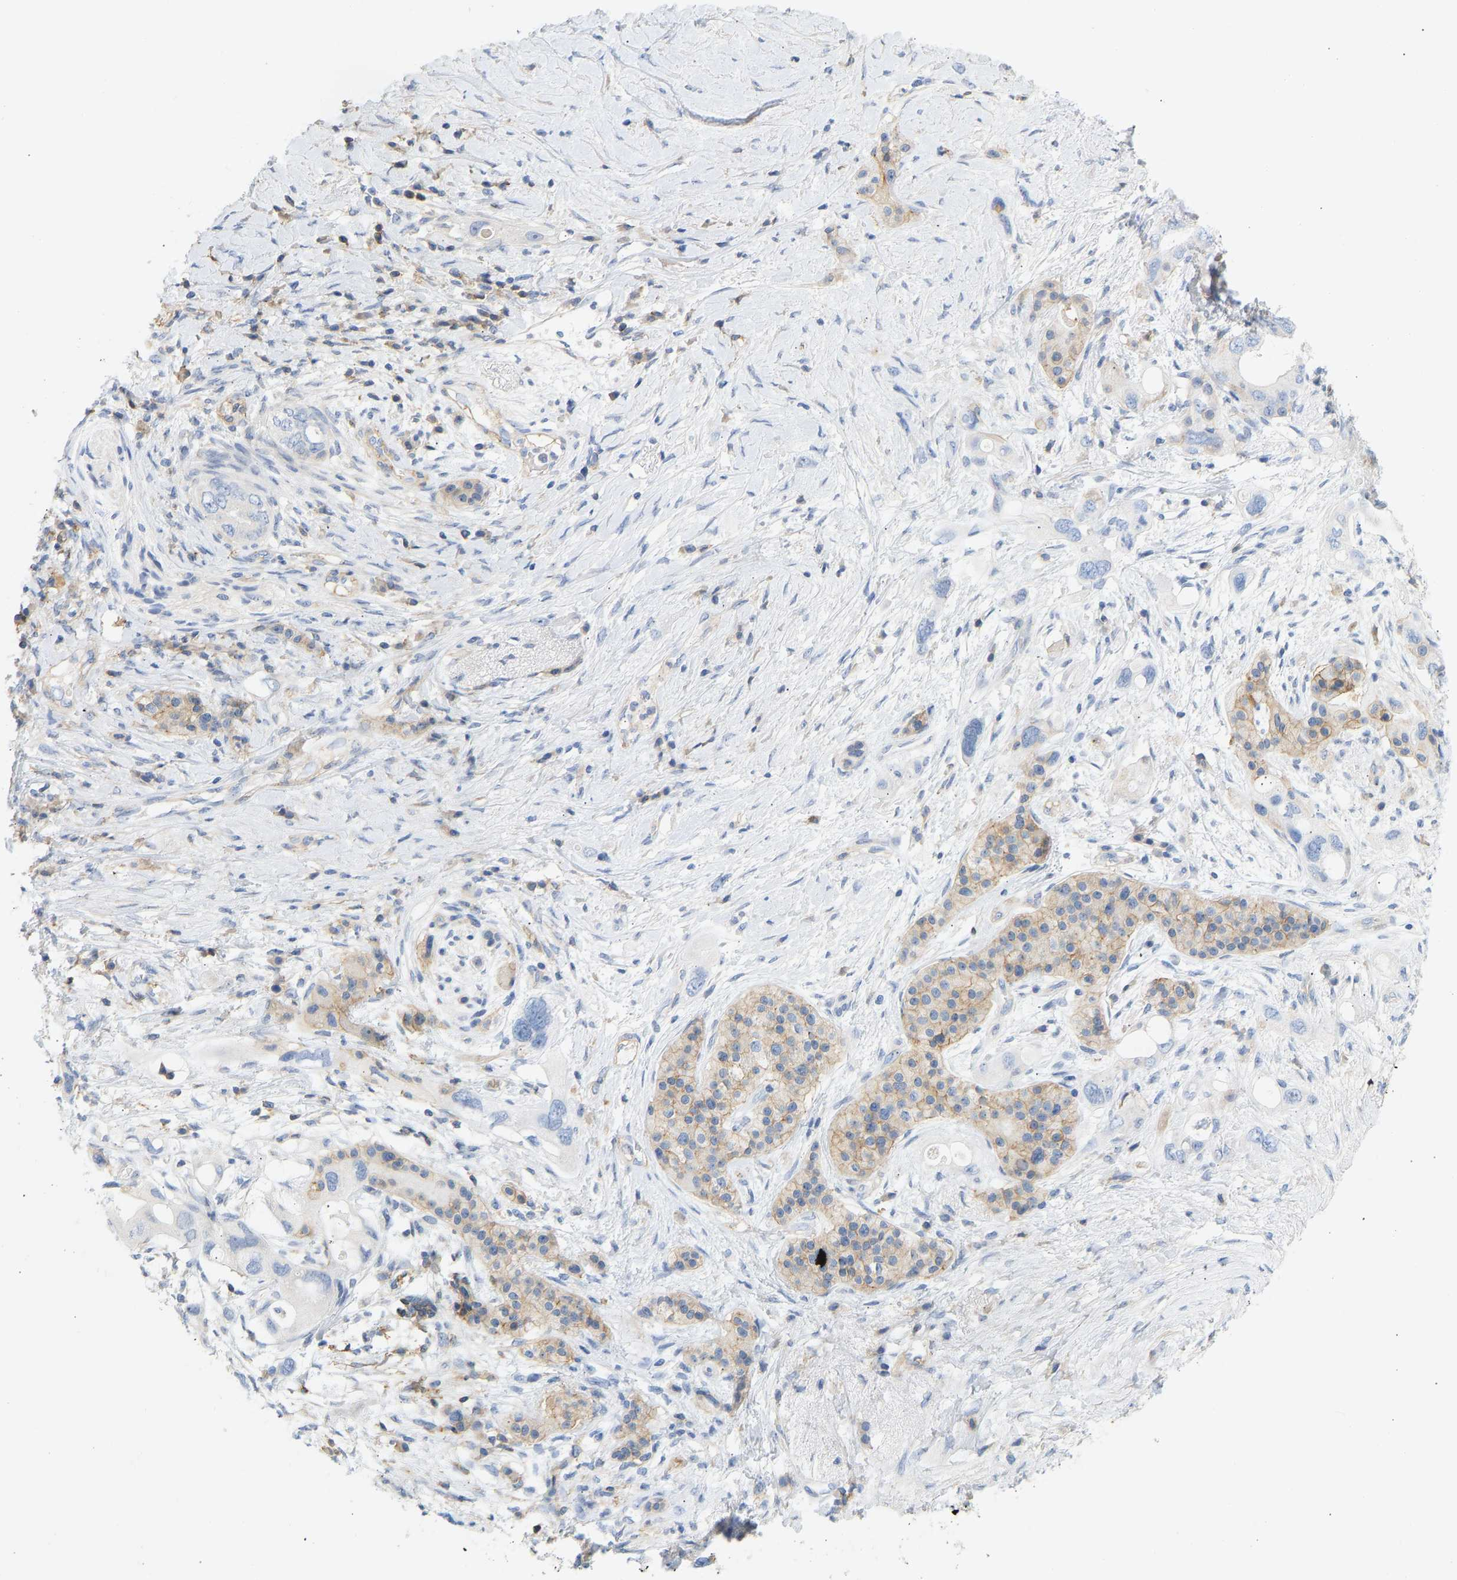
{"staining": {"intensity": "negative", "quantity": "none", "location": "none"}, "tissue": "pancreatic cancer", "cell_type": "Tumor cells", "image_type": "cancer", "snomed": [{"axis": "morphology", "description": "Adenocarcinoma, NOS"}, {"axis": "topography", "description": "Pancreas"}], "caption": "This is an IHC image of pancreatic adenocarcinoma. There is no staining in tumor cells.", "gene": "BVES", "patient": {"sex": "female", "age": 56}}